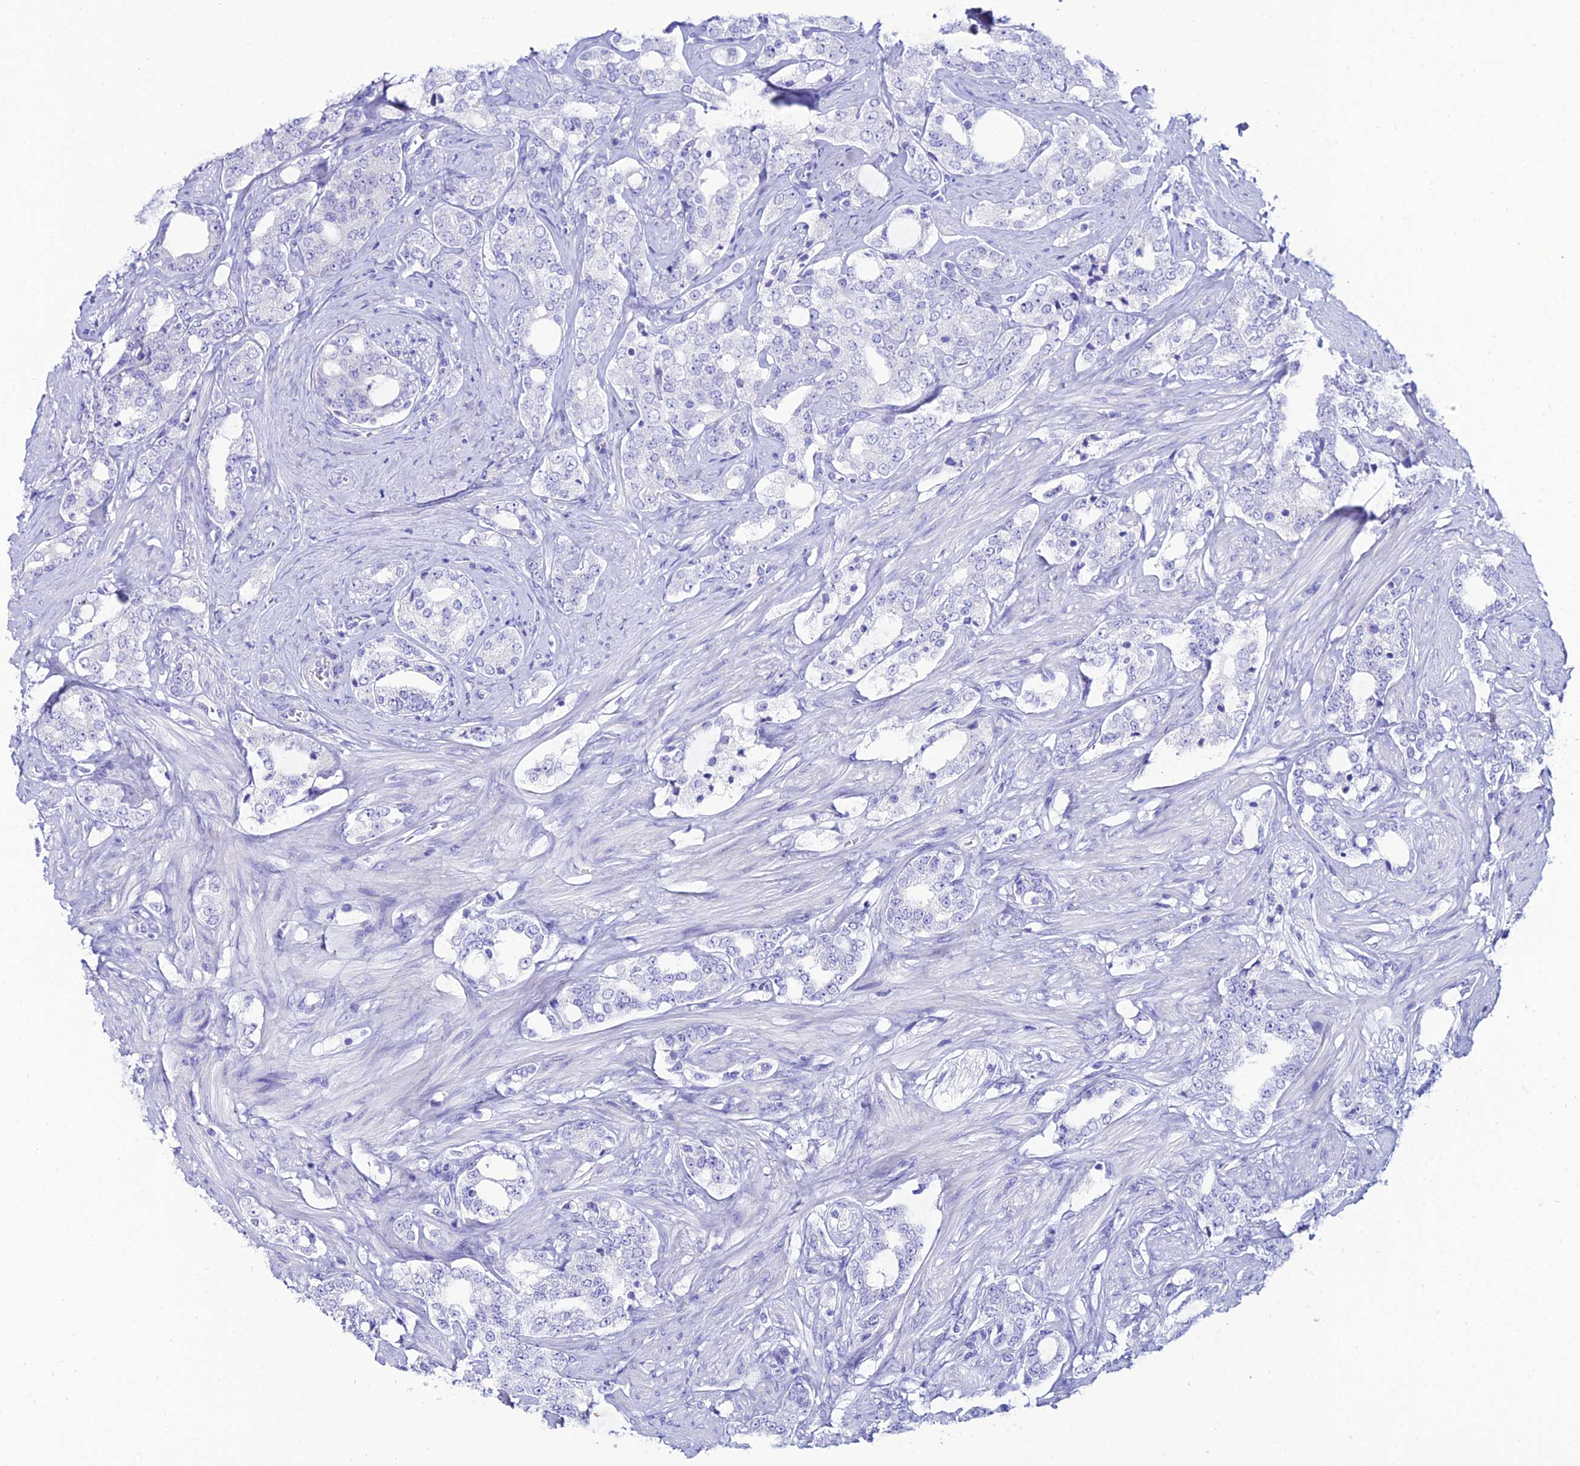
{"staining": {"intensity": "negative", "quantity": "none", "location": "none"}, "tissue": "prostate cancer", "cell_type": "Tumor cells", "image_type": "cancer", "snomed": [{"axis": "morphology", "description": "Adenocarcinoma, High grade"}, {"axis": "topography", "description": "Prostate"}], "caption": "High magnification brightfield microscopy of prostate high-grade adenocarcinoma stained with DAB (brown) and counterstained with hematoxylin (blue): tumor cells show no significant expression.", "gene": "OR4D5", "patient": {"sex": "male", "age": 64}}